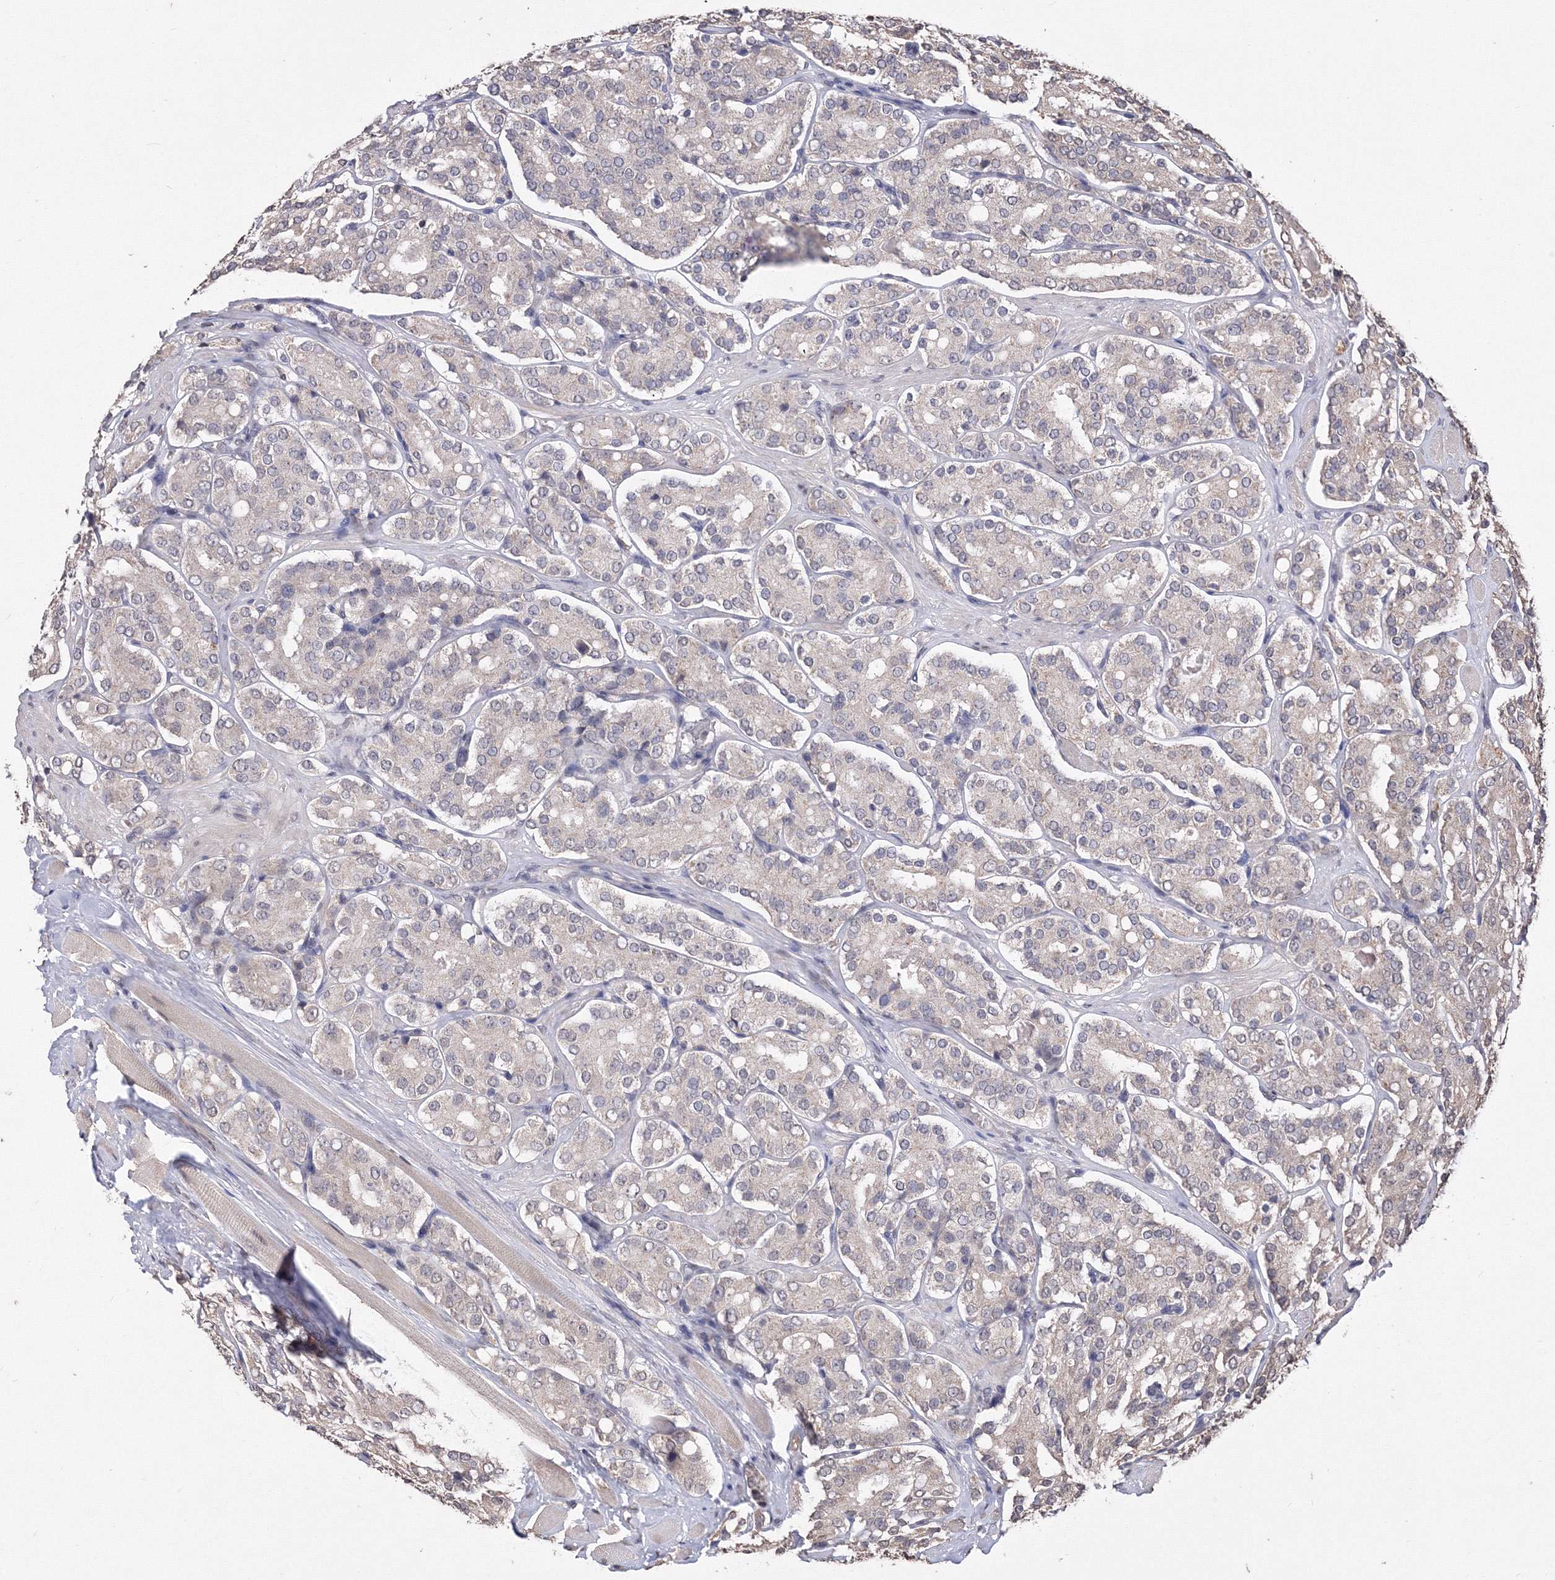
{"staining": {"intensity": "negative", "quantity": "none", "location": "none"}, "tissue": "prostate cancer", "cell_type": "Tumor cells", "image_type": "cancer", "snomed": [{"axis": "morphology", "description": "Adenocarcinoma, High grade"}, {"axis": "topography", "description": "Prostate"}], "caption": "The micrograph shows no significant positivity in tumor cells of prostate cancer.", "gene": "GPN1", "patient": {"sex": "male", "age": 65}}